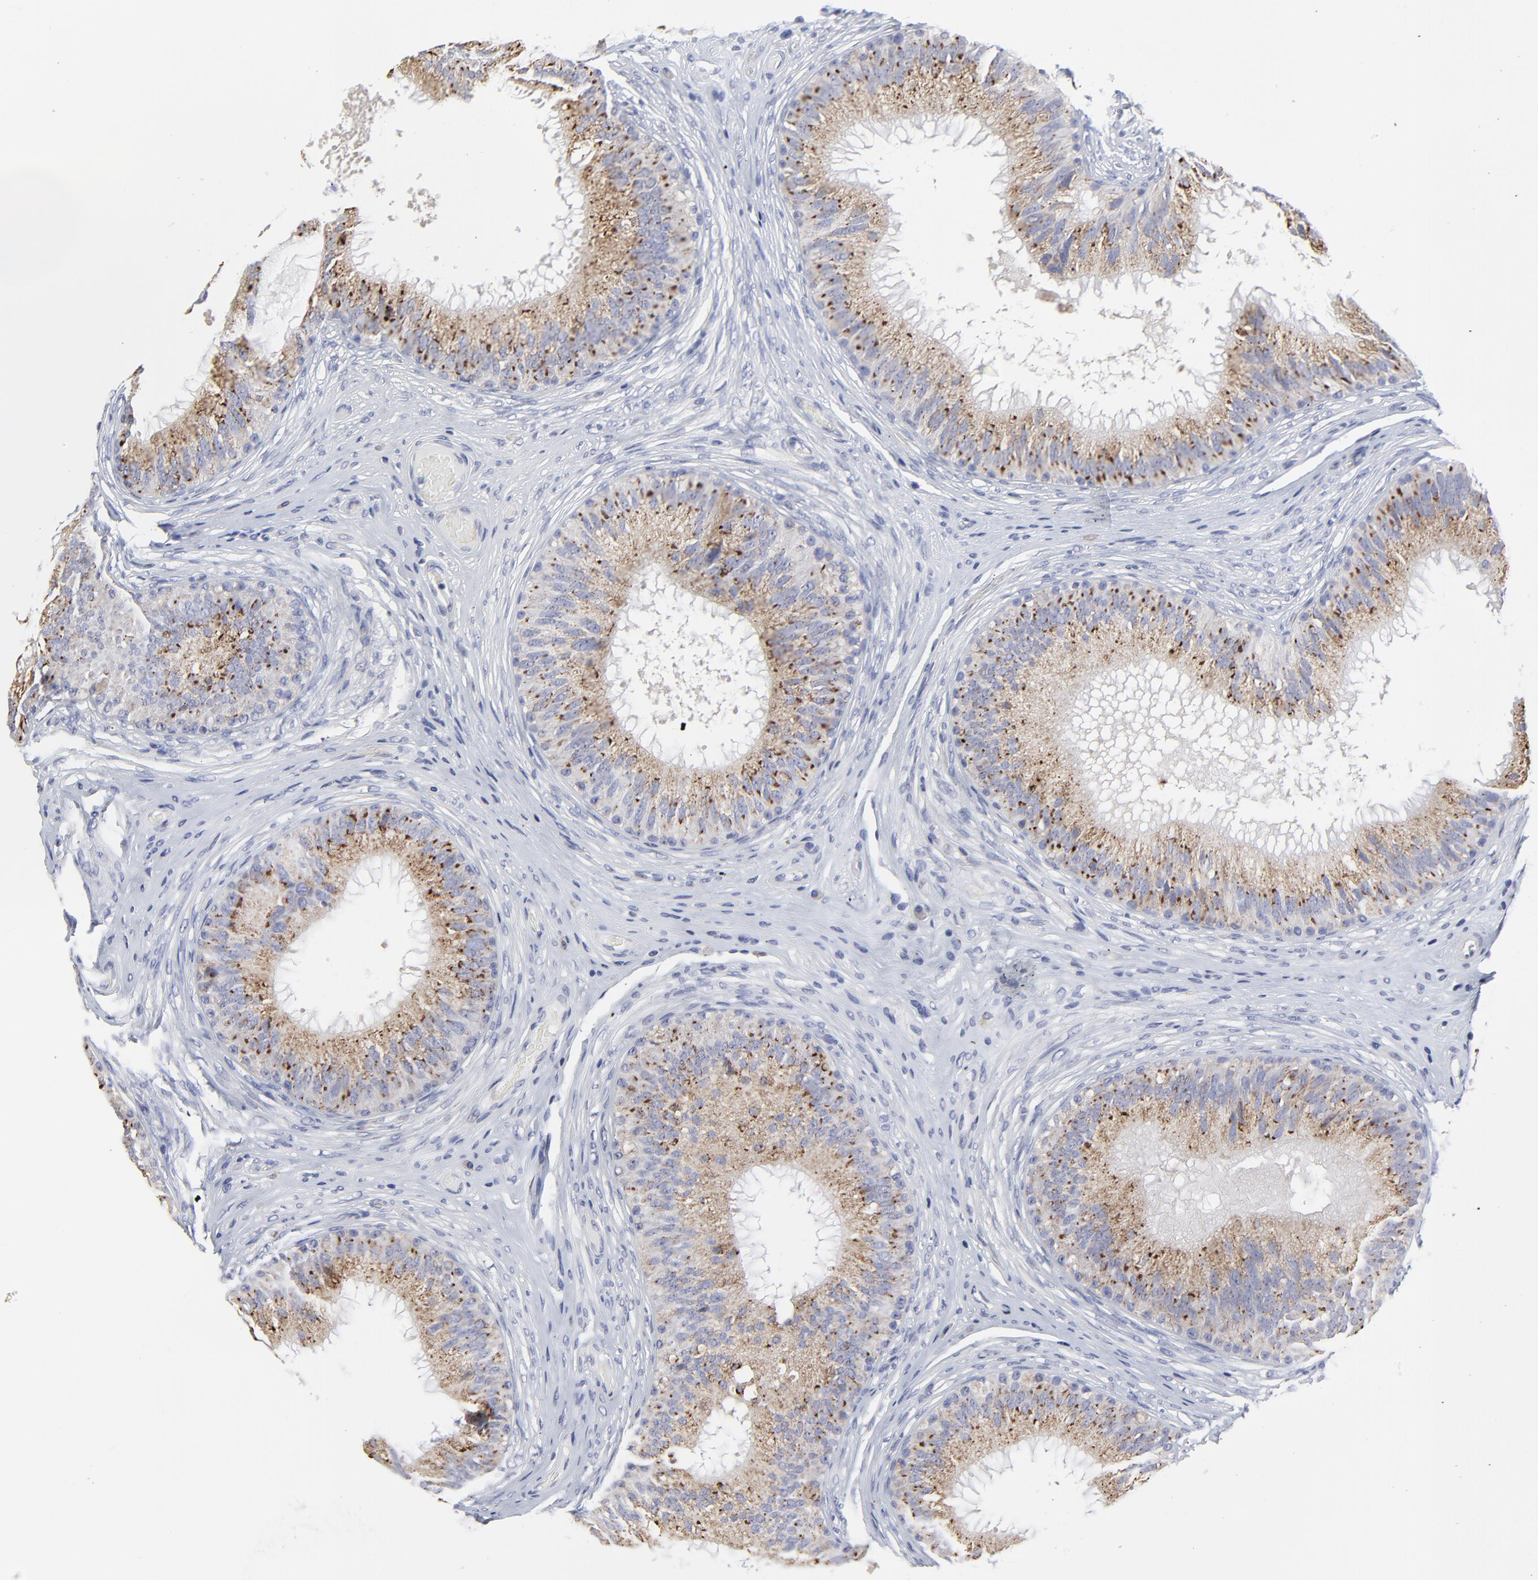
{"staining": {"intensity": "moderate", "quantity": "25%-75%", "location": "cytoplasmic/membranous"}, "tissue": "epididymis", "cell_type": "Glandular cells", "image_type": "normal", "snomed": [{"axis": "morphology", "description": "Normal tissue, NOS"}, {"axis": "topography", "description": "Epididymis"}], "caption": "Immunohistochemical staining of unremarkable epididymis shows medium levels of moderate cytoplasmic/membranous expression in approximately 25%-75% of glandular cells.", "gene": "NCAPH", "patient": {"sex": "male", "age": 32}}